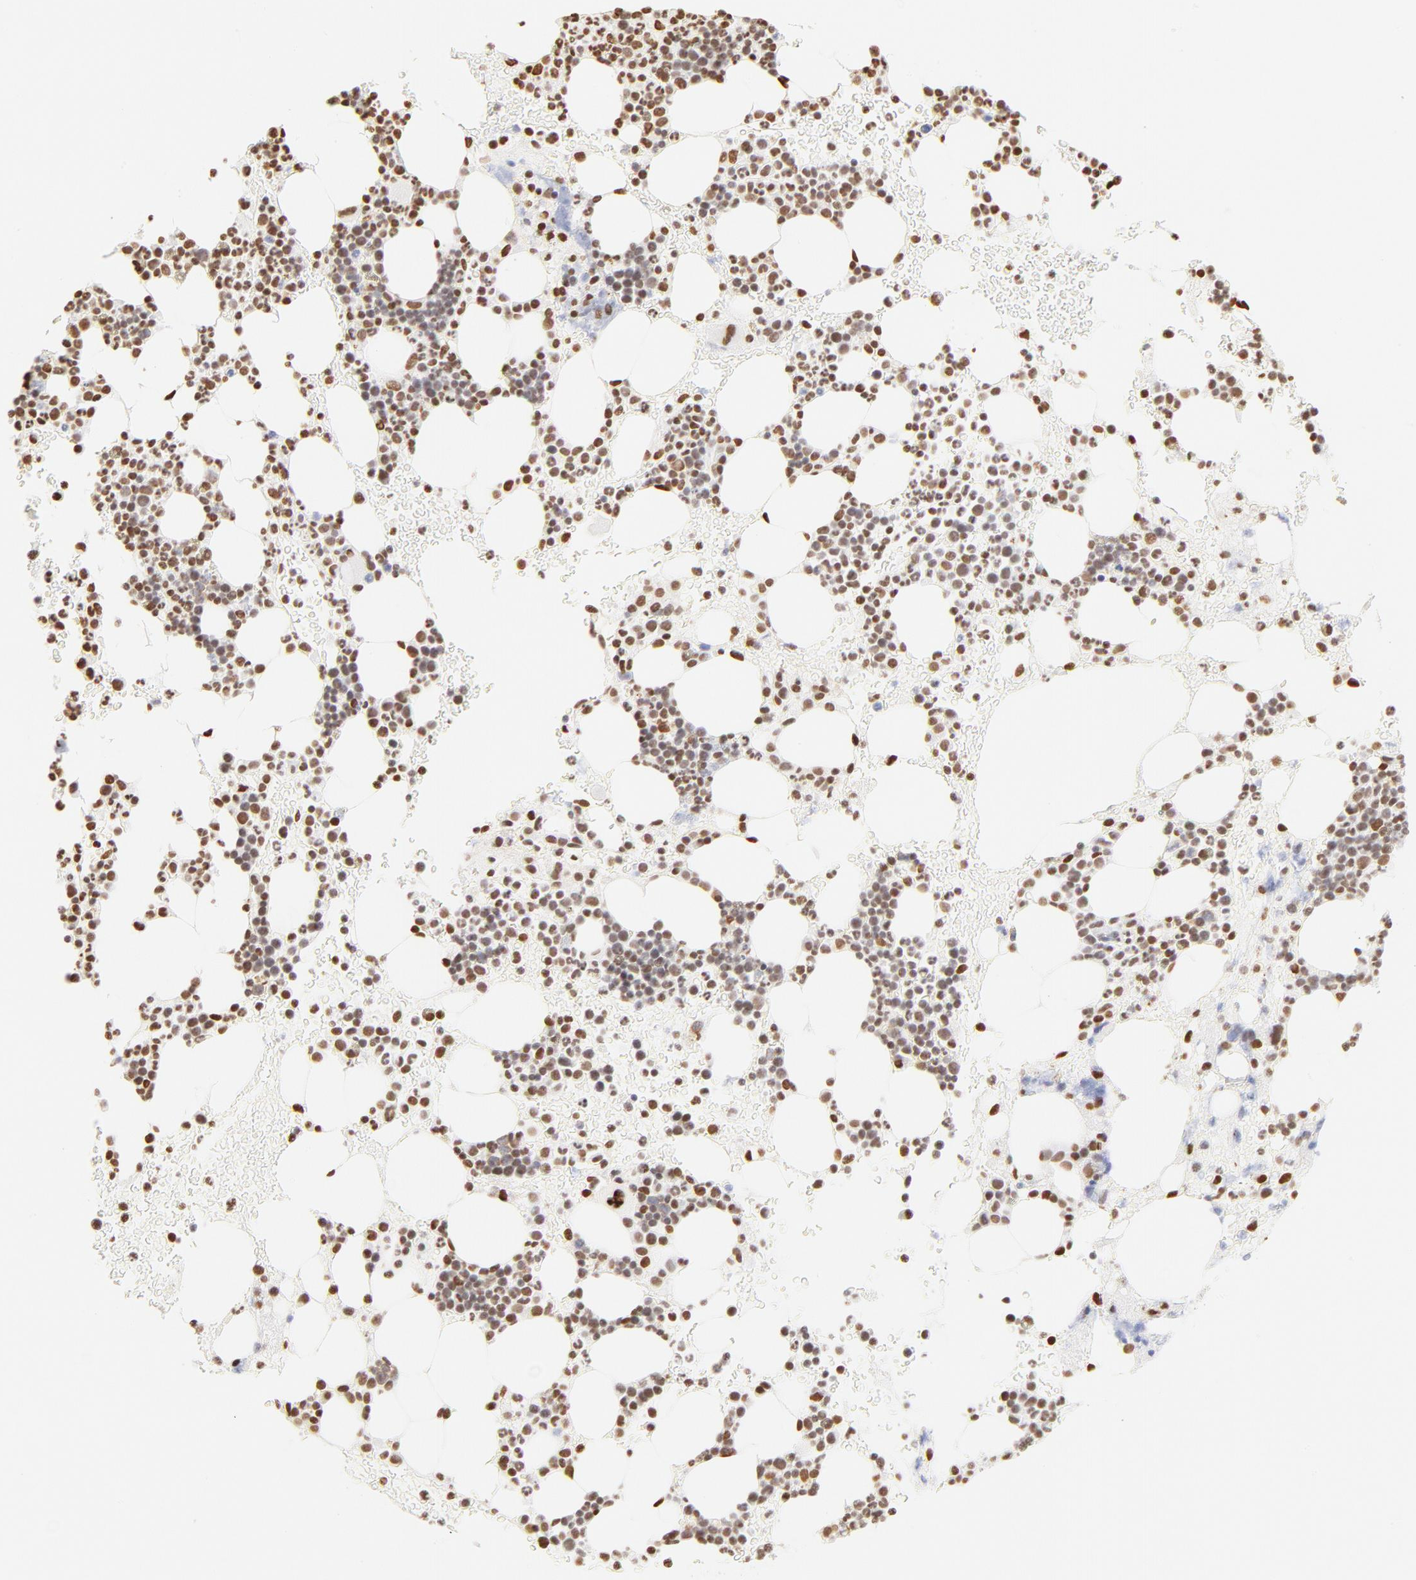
{"staining": {"intensity": "strong", "quantity": "25%-75%", "location": "nuclear"}, "tissue": "bone marrow", "cell_type": "Hematopoietic cells", "image_type": "normal", "snomed": [{"axis": "morphology", "description": "Normal tissue, NOS"}, {"axis": "topography", "description": "Bone marrow"}], "caption": "This photomicrograph reveals immunohistochemistry staining of unremarkable bone marrow, with high strong nuclear expression in about 25%-75% of hematopoietic cells.", "gene": "ZNF540", "patient": {"sex": "male", "age": 17}}